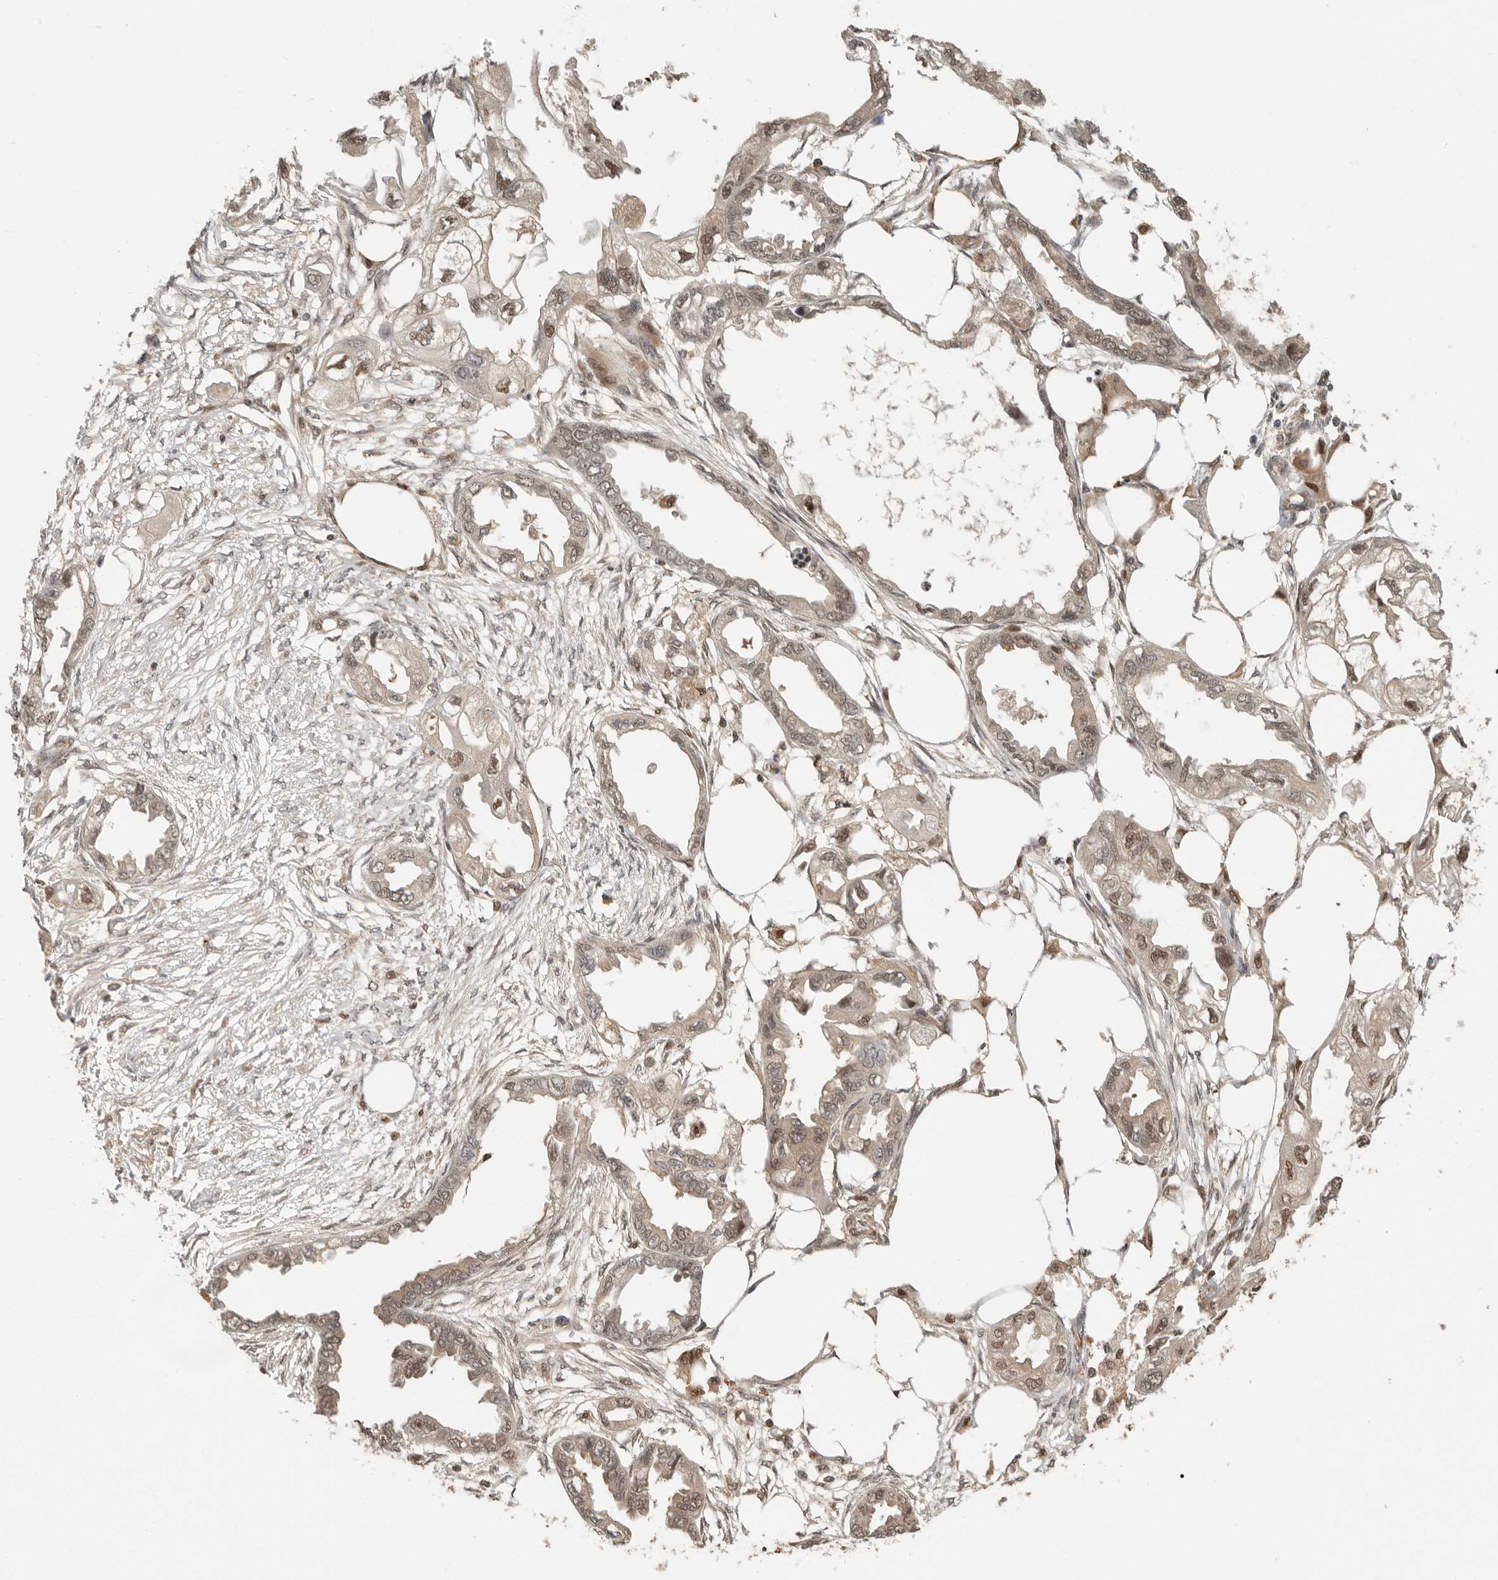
{"staining": {"intensity": "moderate", "quantity": ">75%", "location": "nuclear"}, "tissue": "endometrial cancer", "cell_type": "Tumor cells", "image_type": "cancer", "snomed": [{"axis": "morphology", "description": "Adenocarcinoma, NOS"}, {"axis": "morphology", "description": "Adenocarcinoma, metastatic, NOS"}, {"axis": "topography", "description": "Adipose tissue"}, {"axis": "topography", "description": "Endometrium"}], "caption": "Endometrial adenocarcinoma was stained to show a protein in brown. There is medium levels of moderate nuclear positivity in about >75% of tumor cells. The staining was performed using DAB, with brown indicating positive protein expression. Nuclei are stained blue with hematoxylin.", "gene": "PSMA5", "patient": {"sex": "female", "age": 67}}